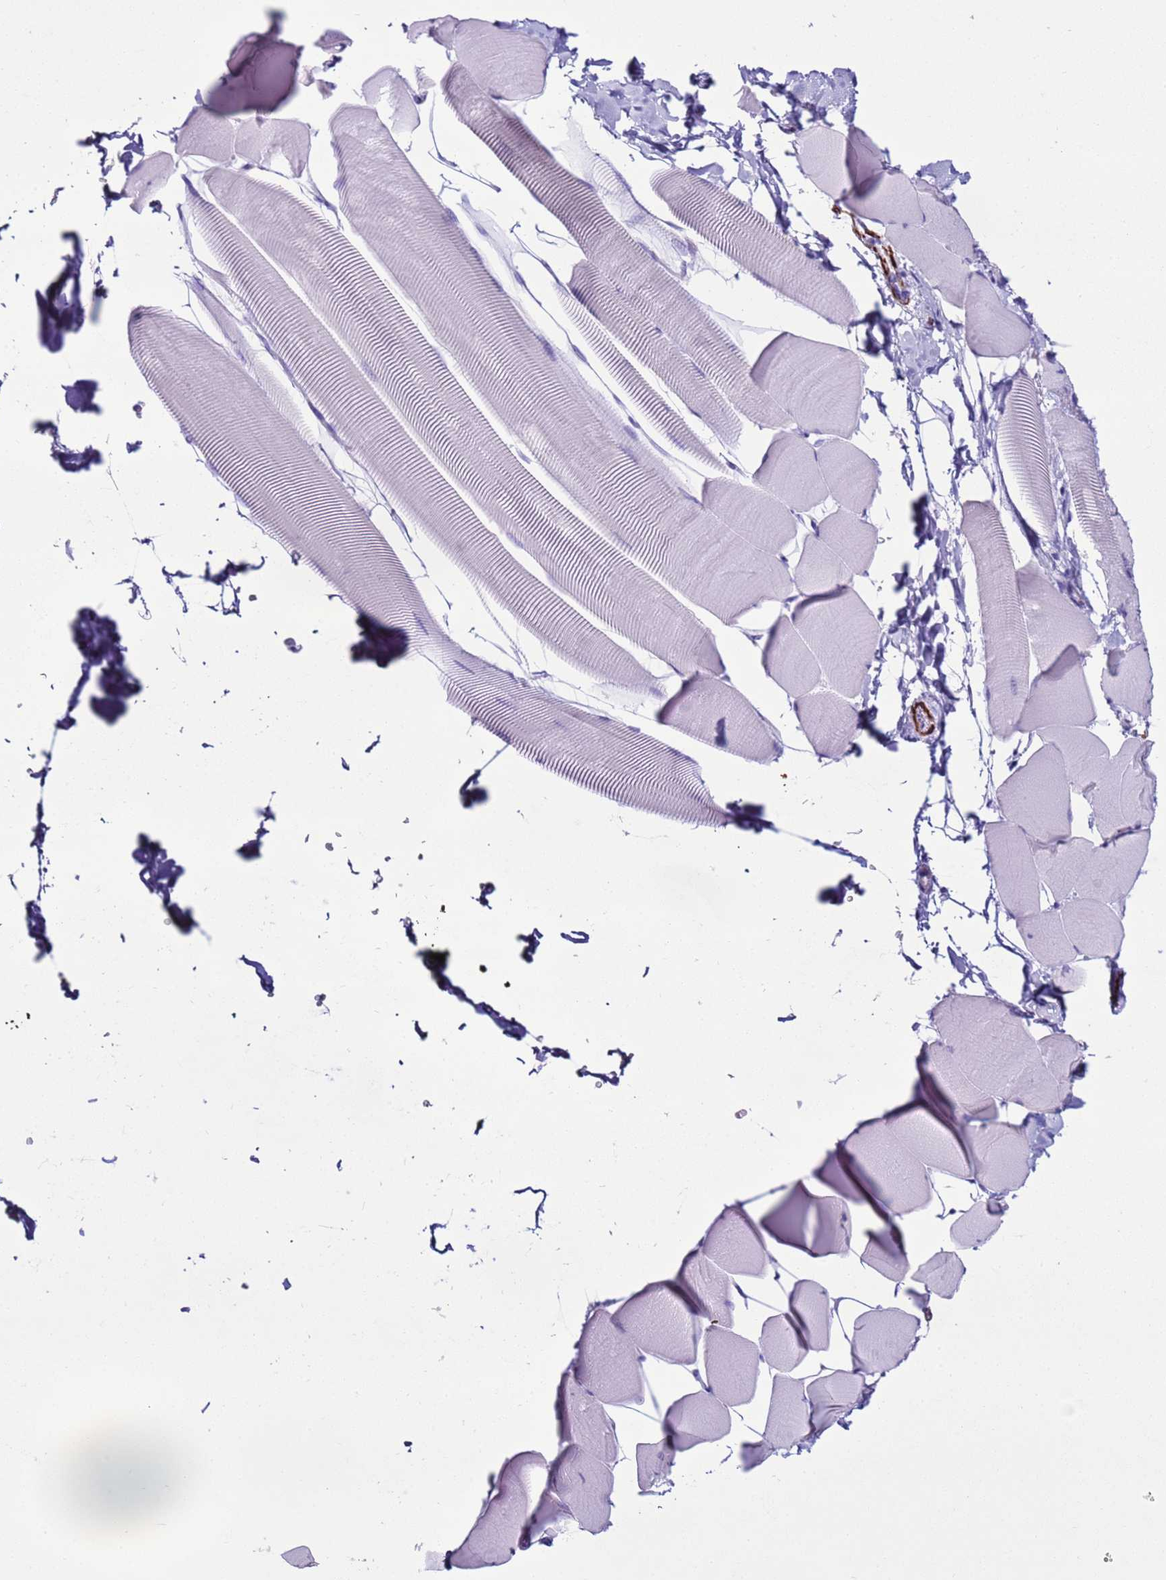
{"staining": {"intensity": "negative", "quantity": "none", "location": "none"}, "tissue": "skeletal muscle", "cell_type": "Myocytes", "image_type": "normal", "snomed": [{"axis": "morphology", "description": "Normal tissue, NOS"}, {"axis": "topography", "description": "Skeletal muscle"}], "caption": "Immunohistochemistry (IHC) micrograph of benign skeletal muscle: skeletal muscle stained with DAB reveals no significant protein expression in myocytes. (IHC, brightfield microscopy, high magnification).", "gene": "LCMT1", "patient": {"sex": "male", "age": 25}}